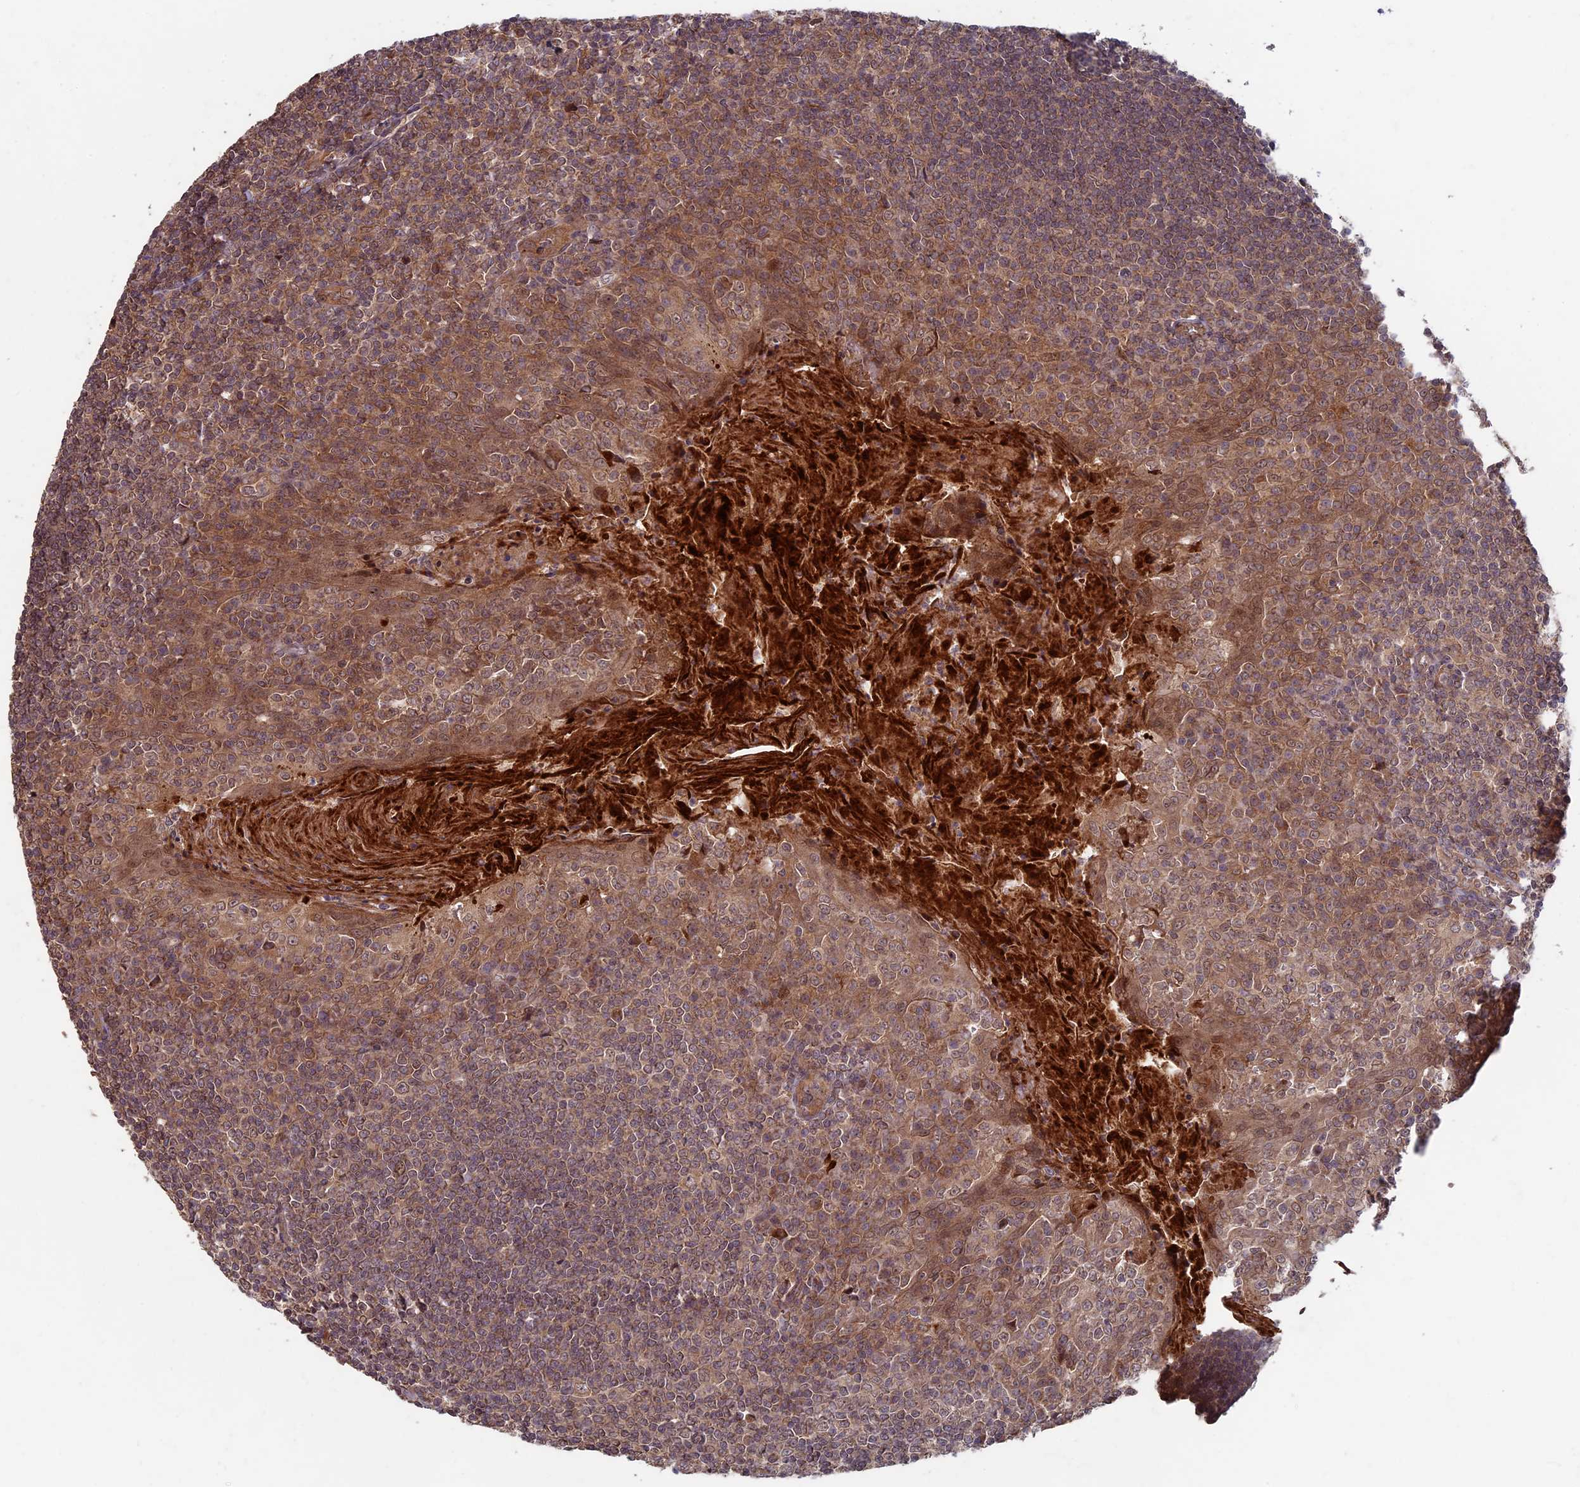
{"staining": {"intensity": "moderate", "quantity": ">75%", "location": "cytoplasmic/membranous"}, "tissue": "tonsil", "cell_type": "Germinal center cells", "image_type": "normal", "snomed": [{"axis": "morphology", "description": "Normal tissue, NOS"}, {"axis": "topography", "description": "Tonsil"}], "caption": "Immunohistochemical staining of normal human tonsil exhibits moderate cytoplasmic/membranous protein expression in about >75% of germinal center cells.", "gene": "RCCD1", "patient": {"sex": "male", "age": 27}}